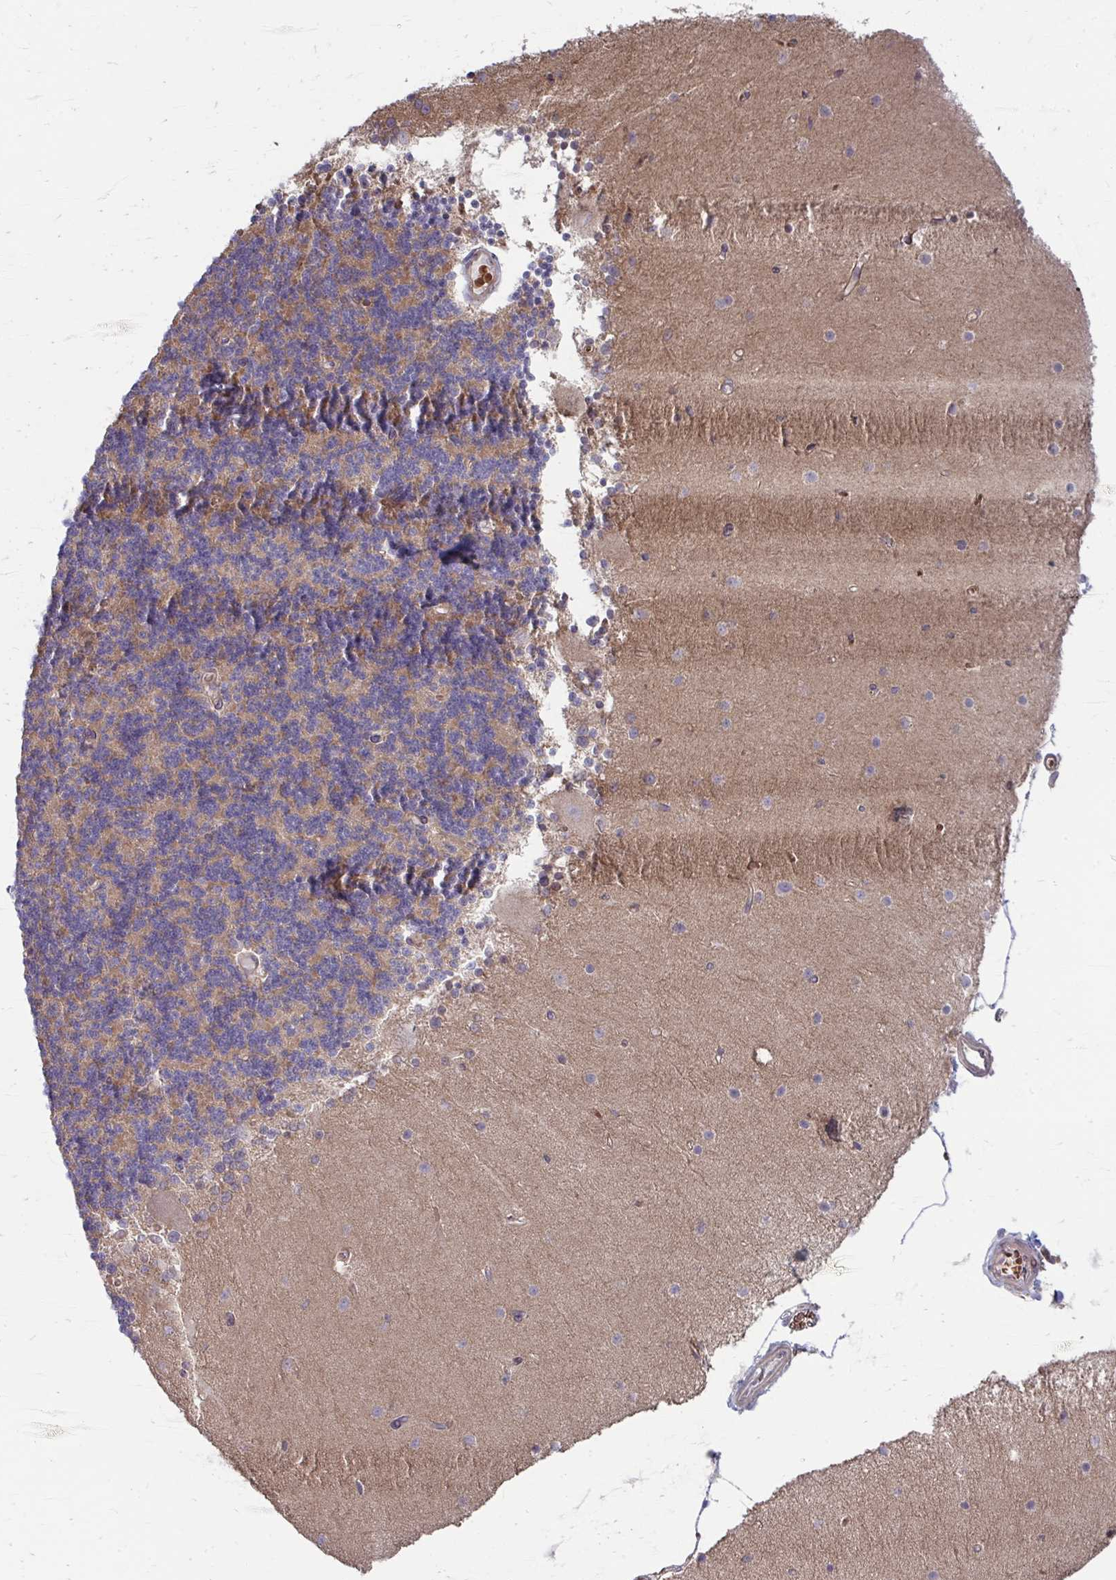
{"staining": {"intensity": "negative", "quantity": "none", "location": "none"}, "tissue": "cerebellum", "cell_type": "Cells in granular layer", "image_type": "normal", "snomed": [{"axis": "morphology", "description": "Normal tissue, NOS"}, {"axis": "topography", "description": "Cerebellum"}], "caption": "The micrograph demonstrates no significant expression in cells in granular layer of cerebellum.", "gene": "ITPR2", "patient": {"sex": "female", "age": 54}}